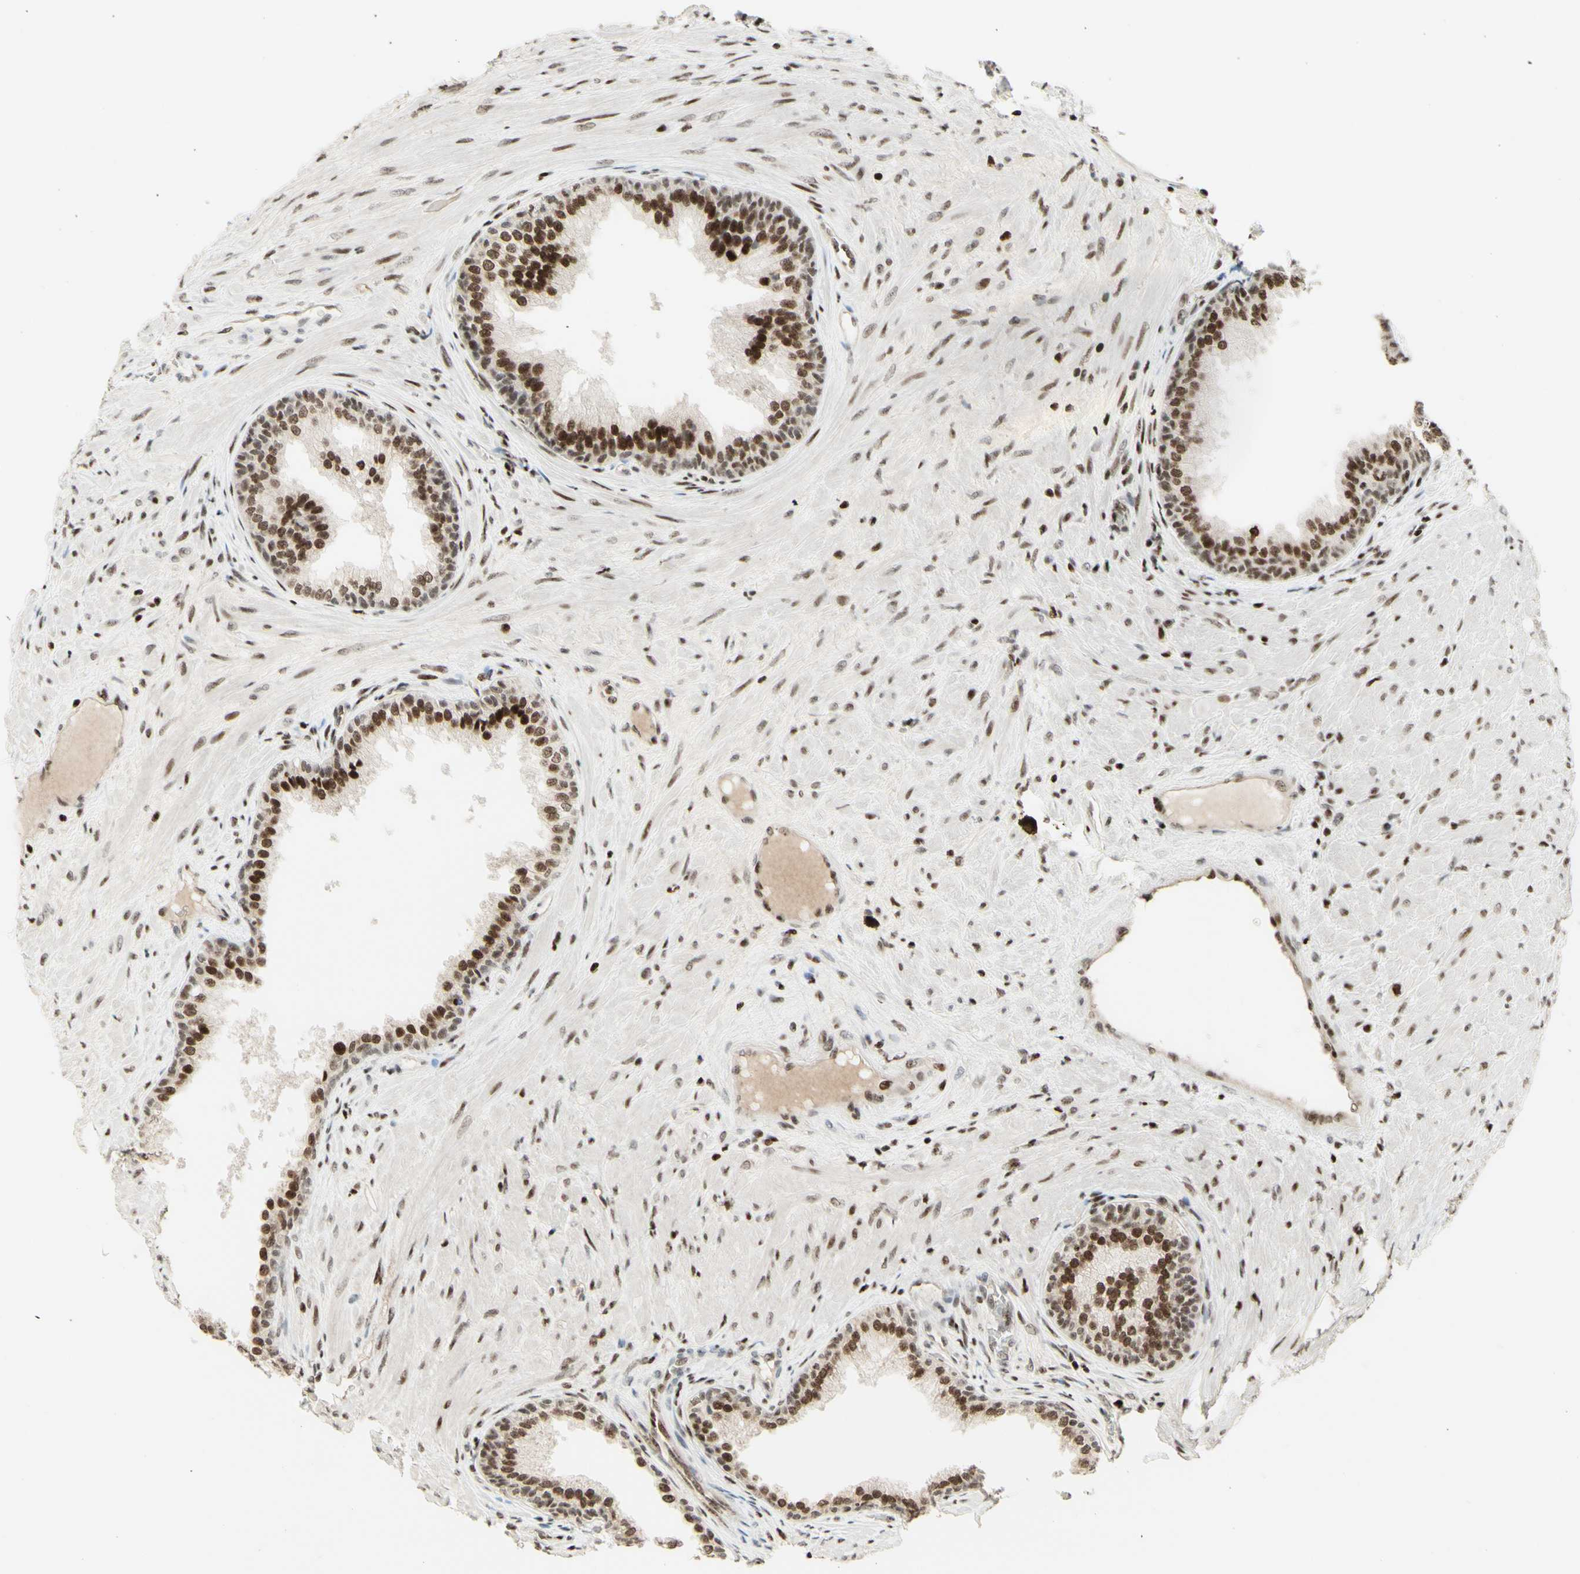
{"staining": {"intensity": "moderate", "quantity": ">75%", "location": "nuclear"}, "tissue": "prostate", "cell_type": "Glandular cells", "image_type": "normal", "snomed": [{"axis": "morphology", "description": "Normal tissue, NOS"}, {"axis": "topography", "description": "Prostate"}], "caption": "The photomicrograph reveals immunohistochemical staining of unremarkable prostate. There is moderate nuclear staining is identified in approximately >75% of glandular cells.", "gene": "CDKL5", "patient": {"sex": "male", "age": 76}}